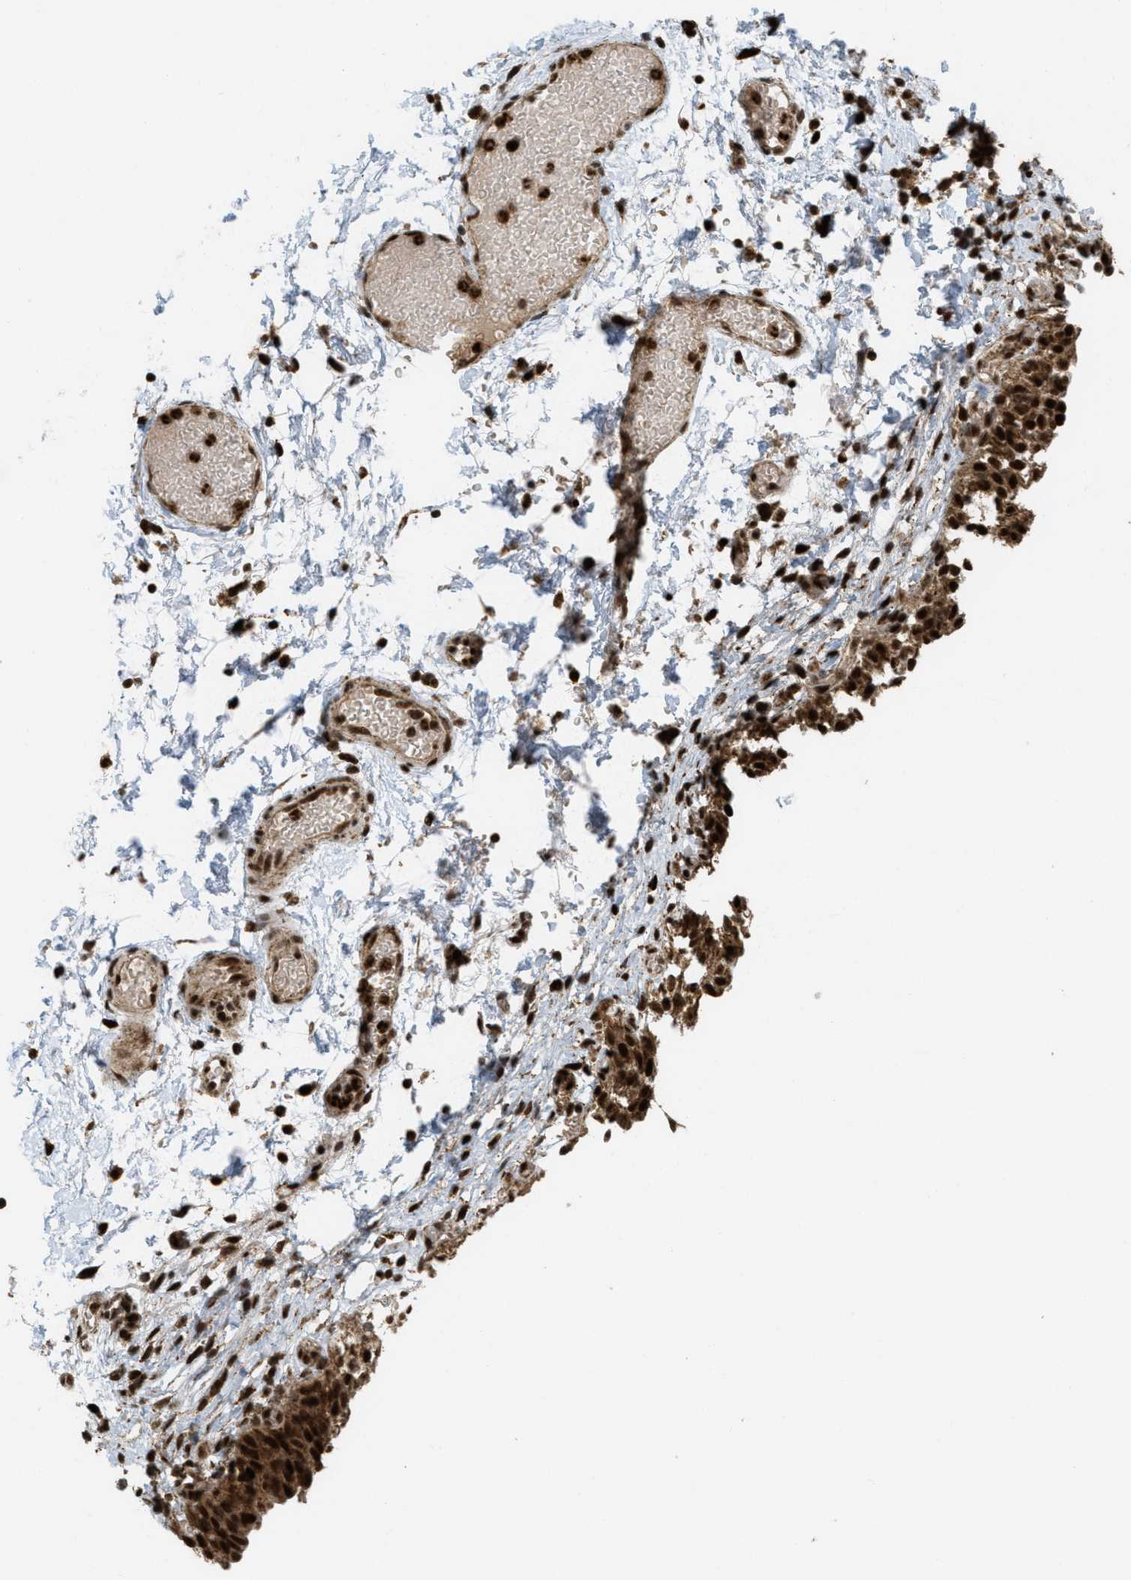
{"staining": {"intensity": "strong", "quantity": ">75%", "location": "cytoplasmic/membranous,nuclear"}, "tissue": "urinary bladder", "cell_type": "Urothelial cells", "image_type": "normal", "snomed": [{"axis": "morphology", "description": "Normal tissue, NOS"}, {"axis": "topography", "description": "Urinary bladder"}], "caption": "IHC (DAB (3,3'-diaminobenzidine)) staining of benign urinary bladder reveals strong cytoplasmic/membranous,nuclear protein positivity in about >75% of urothelial cells.", "gene": "TLK1", "patient": {"sex": "male", "age": 55}}